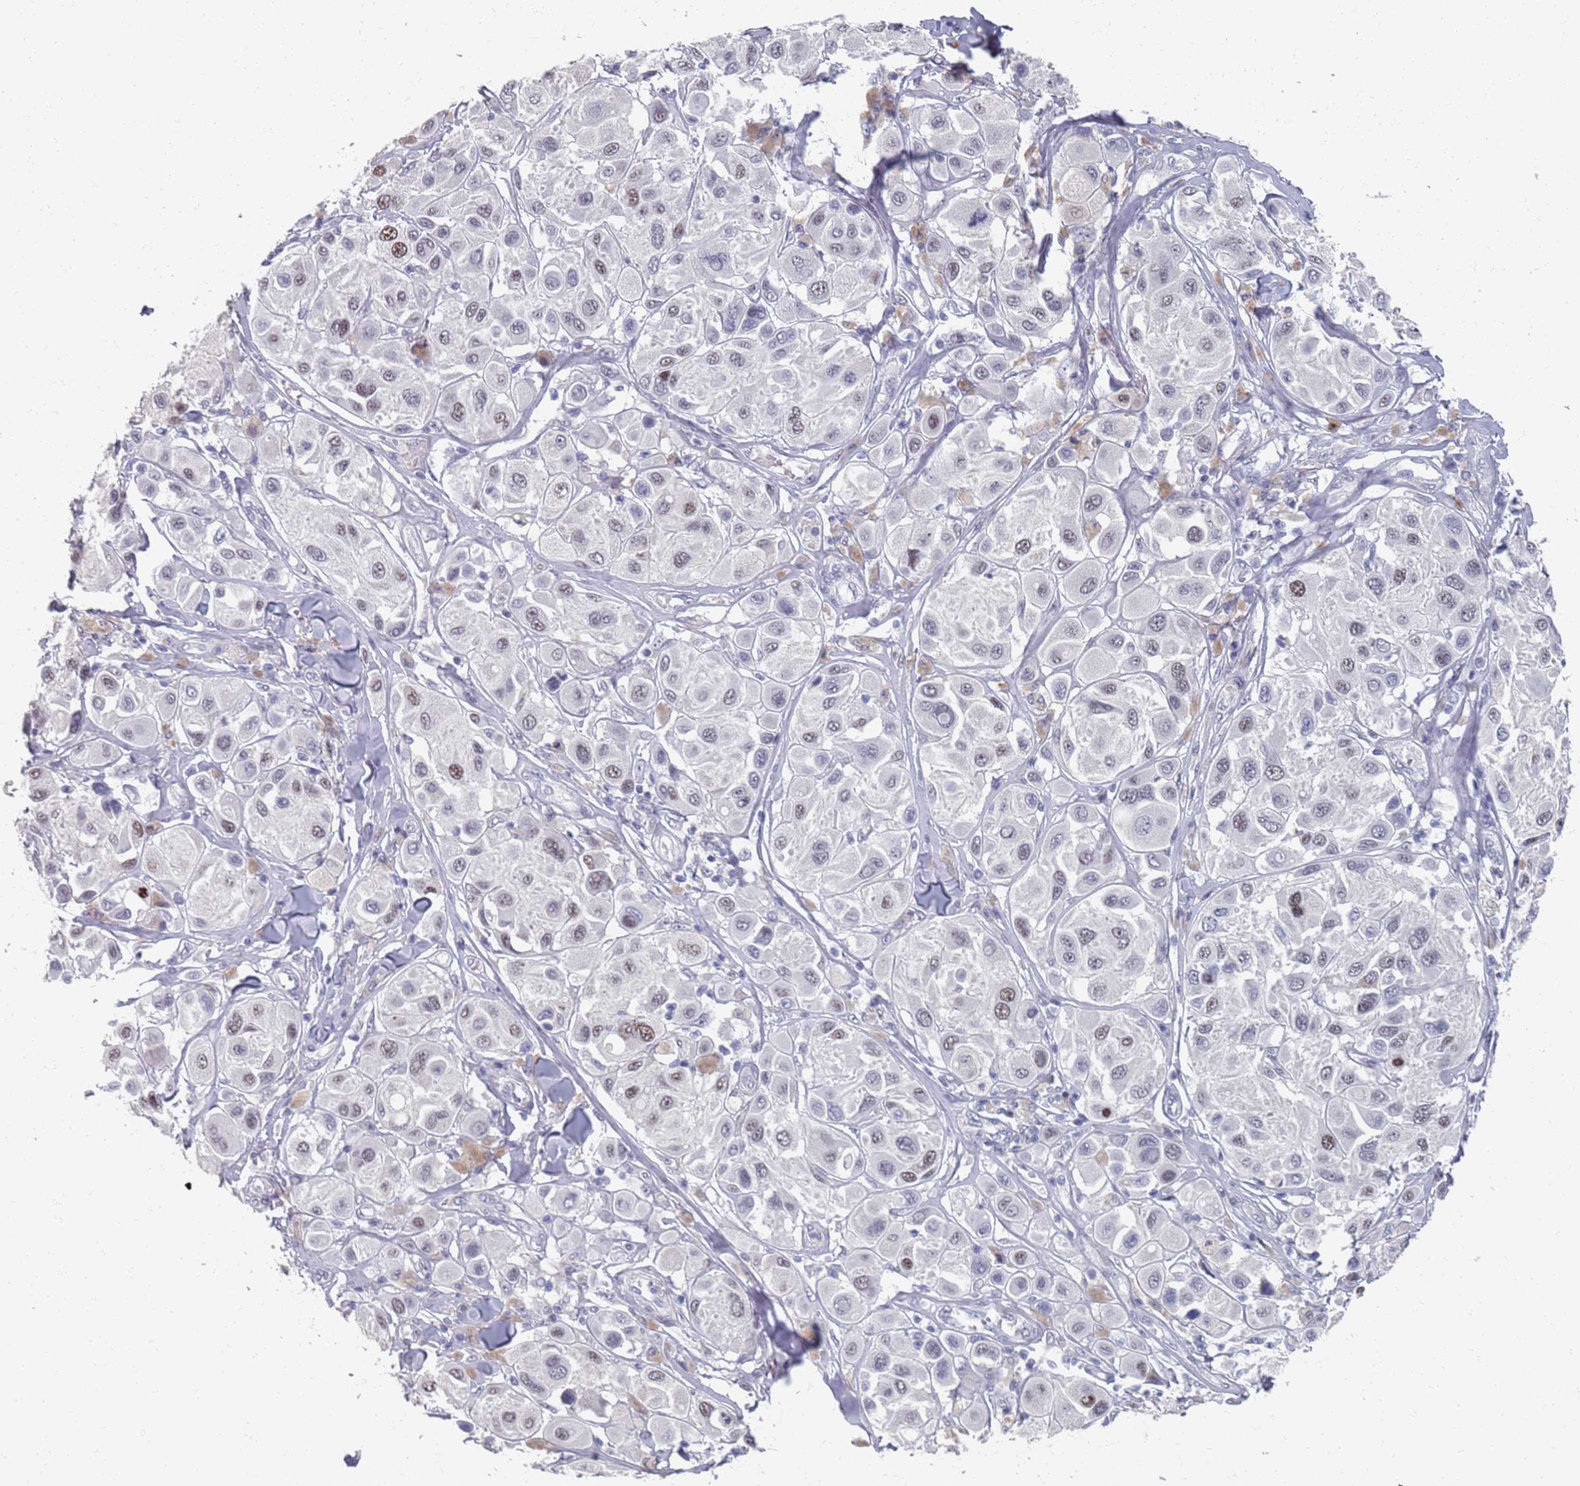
{"staining": {"intensity": "moderate", "quantity": "25%-75%", "location": "nuclear"}, "tissue": "melanoma", "cell_type": "Tumor cells", "image_type": "cancer", "snomed": [{"axis": "morphology", "description": "Malignant melanoma, Metastatic site"}, {"axis": "topography", "description": "Skin"}], "caption": "The image displays immunohistochemical staining of melanoma. There is moderate nuclear positivity is identified in approximately 25%-75% of tumor cells.", "gene": "SAMD1", "patient": {"sex": "male", "age": 41}}